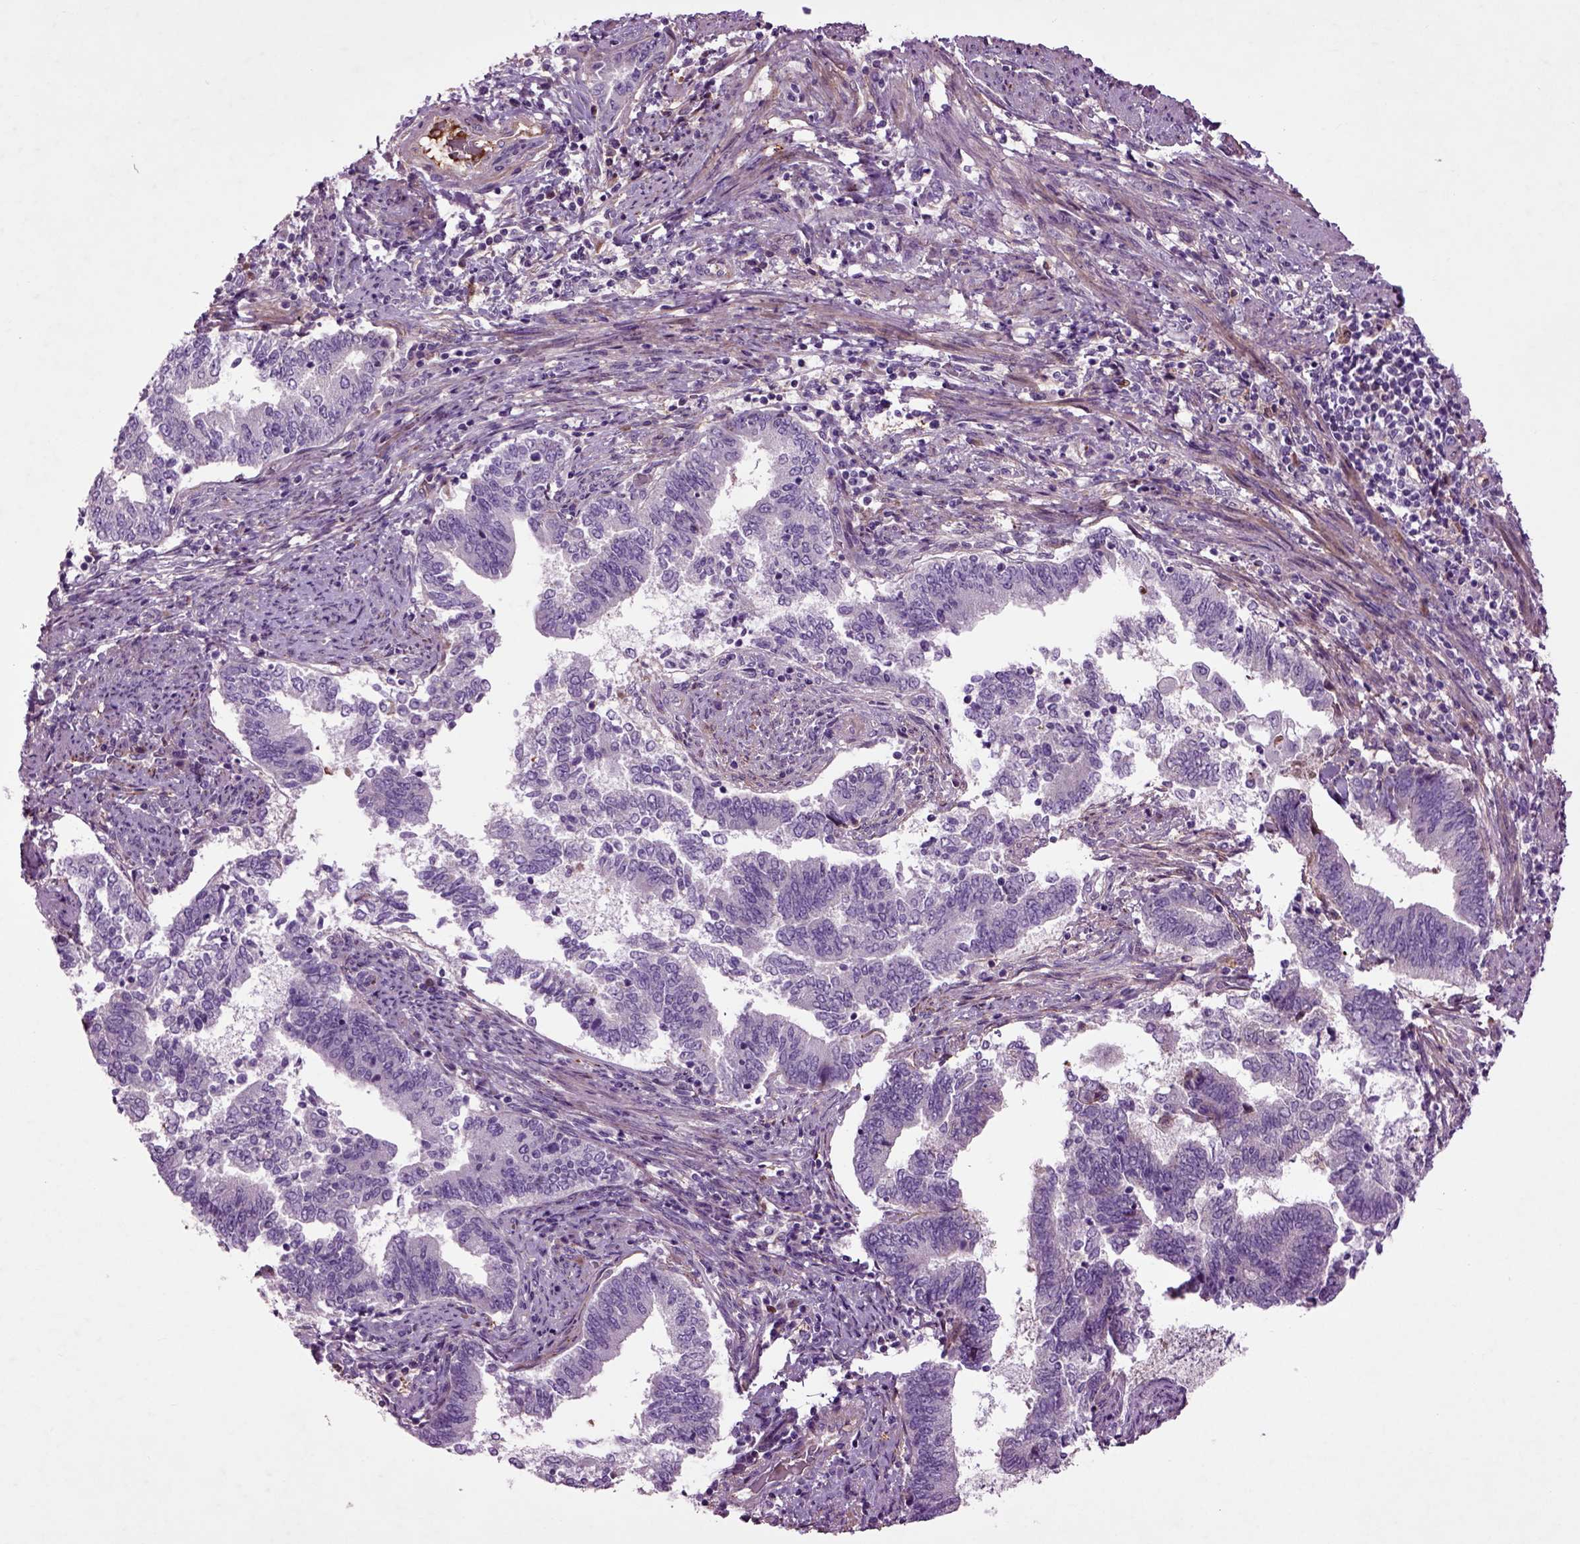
{"staining": {"intensity": "negative", "quantity": "none", "location": "none"}, "tissue": "endometrial cancer", "cell_type": "Tumor cells", "image_type": "cancer", "snomed": [{"axis": "morphology", "description": "Adenocarcinoma, NOS"}, {"axis": "topography", "description": "Endometrium"}], "caption": "Immunohistochemistry (IHC) of endometrial adenocarcinoma demonstrates no staining in tumor cells.", "gene": "SPON1", "patient": {"sex": "female", "age": 65}}